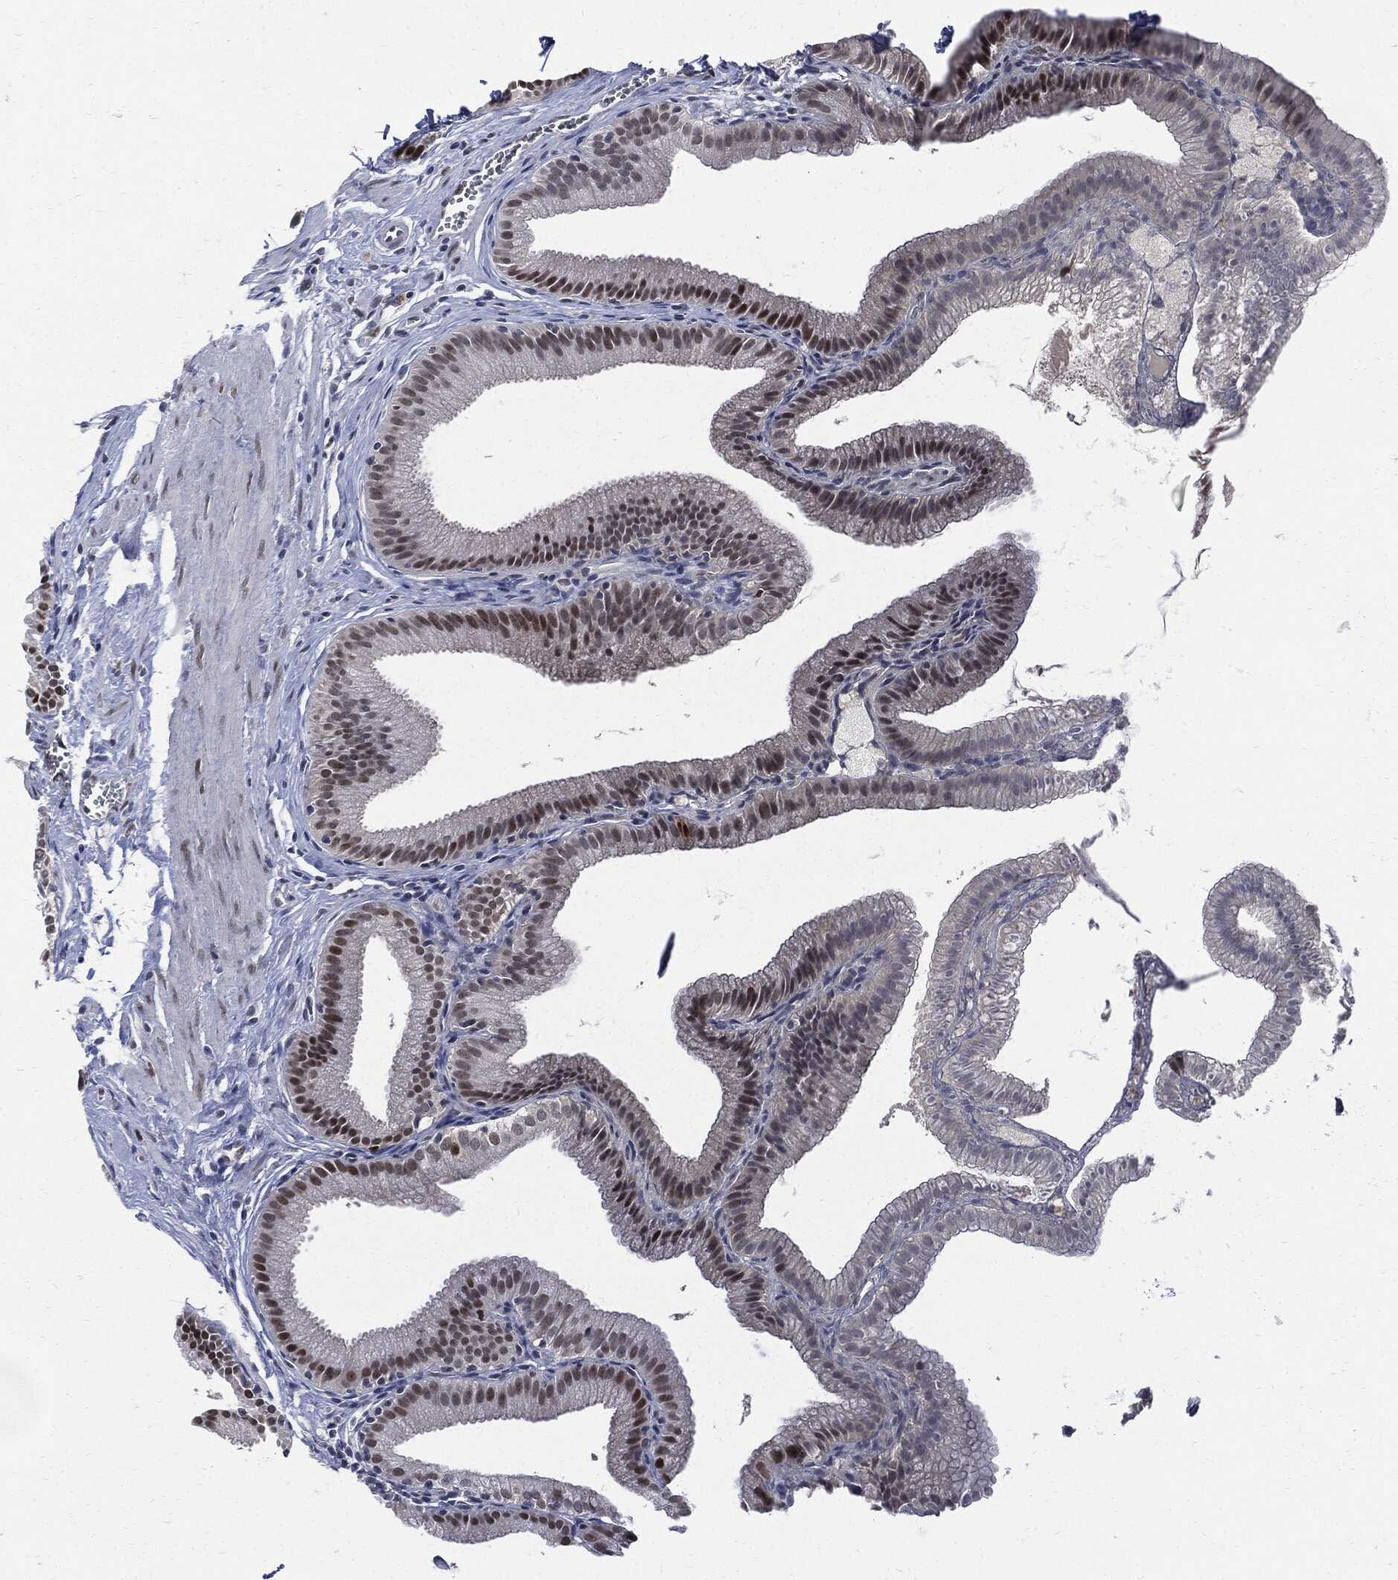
{"staining": {"intensity": "moderate", "quantity": "25%-75%", "location": "nuclear"}, "tissue": "gallbladder", "cell_type": "Glandular cells", "image_type": "normal", "snomed": [{"axis": "morphology", "description": "Normal tissue, NOS"}, {"axis": "topography", "description": "Gallbladder"}], "caption": "Immunohistochemical staining of unremarkable human gallbladder reveals 25%-75% levels of moderate nuclear protein expression in about 25%-75% of glandular cells.", "gene": "PCNA", "patient": {"sex": "male", "age": 38}}